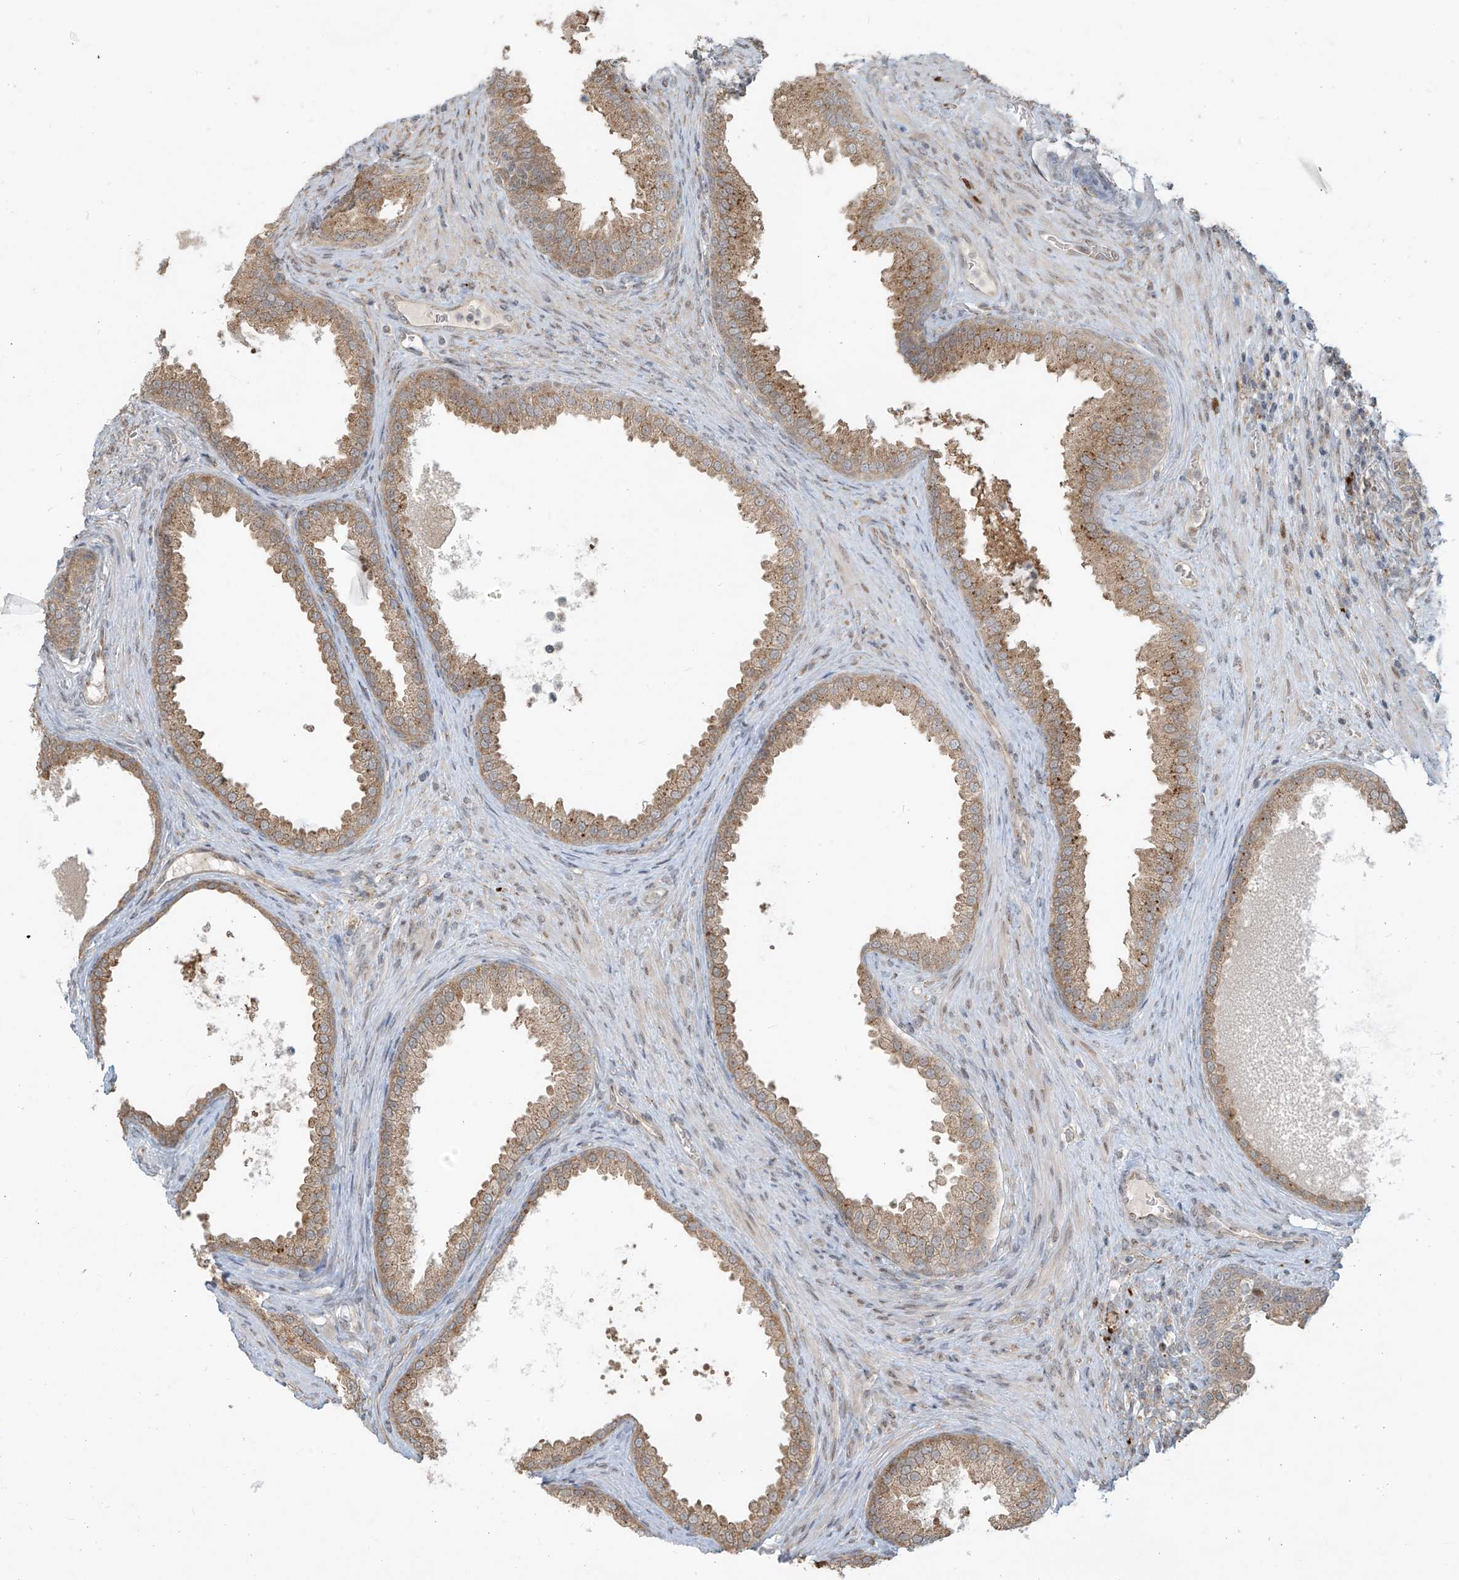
{"staining": {"intensity": "moderate", "quantity": ">75%", "location": "cytoplasmic/membranous"}, "tissue": "prostate", "cell_type": "Glandular cells", "image_type": "normal", "snomed": [{"axis": "morphology", "description": "Normal tissue, NOS"}, {"axis": "topography", "description": "Prostate"}], "caption": "Protein expression analysis of benign human prostate reveals moderate cytoplasmic/membranous staining in approximately >75% of glandular cells. (DAB (3,3'-diaminobenzidine) = brown stain, brightfield microscopy at high magnification).", "gene": "PLEKHM3", "patient": {"sex": "male", "age": 76}}